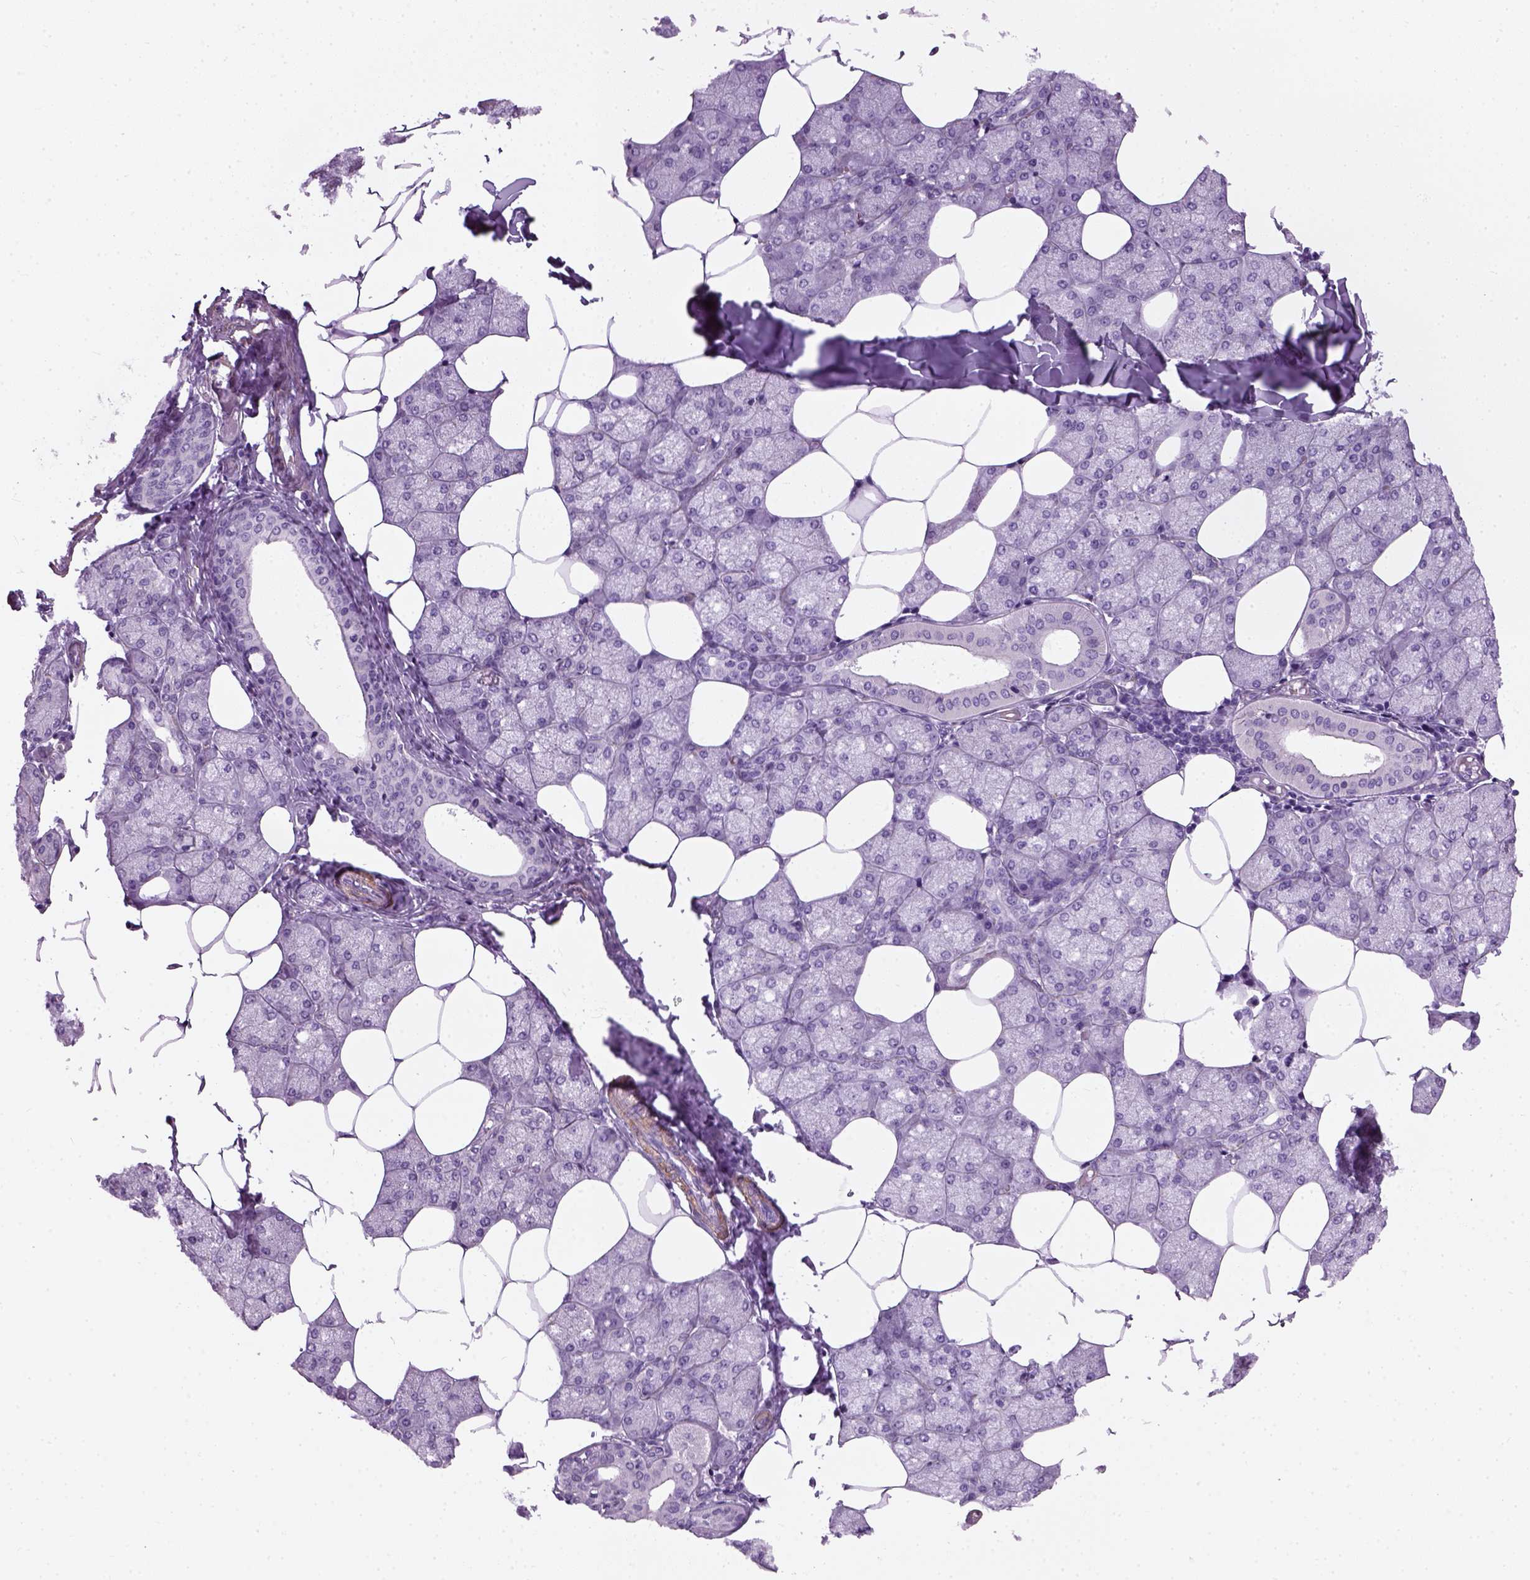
{"staining": {"intensity": "negative", "quantity": "none", "location": "none"}, "tissue": "salivary gland", "cell_type": "Glandular cells", "image_type": "normal", "snomed": [{"axis": "morphology", "description": "Normal tissue, NOS"}, {"axis": "topography", "description": "Salivary gland"}], "caption": "DAB immunohistochemical staining of benign salivary gland reveals no significant positivity in glandular cells. Brightfield microscopy of immunohistochemistry (IHC) stained with DAB (3,3'-diaminobenzidine) (brown) and hematoxylin (blue), captured at high magnification.", "gene": "FAM161A", "patient": {"sex": "female", "age": 43}}